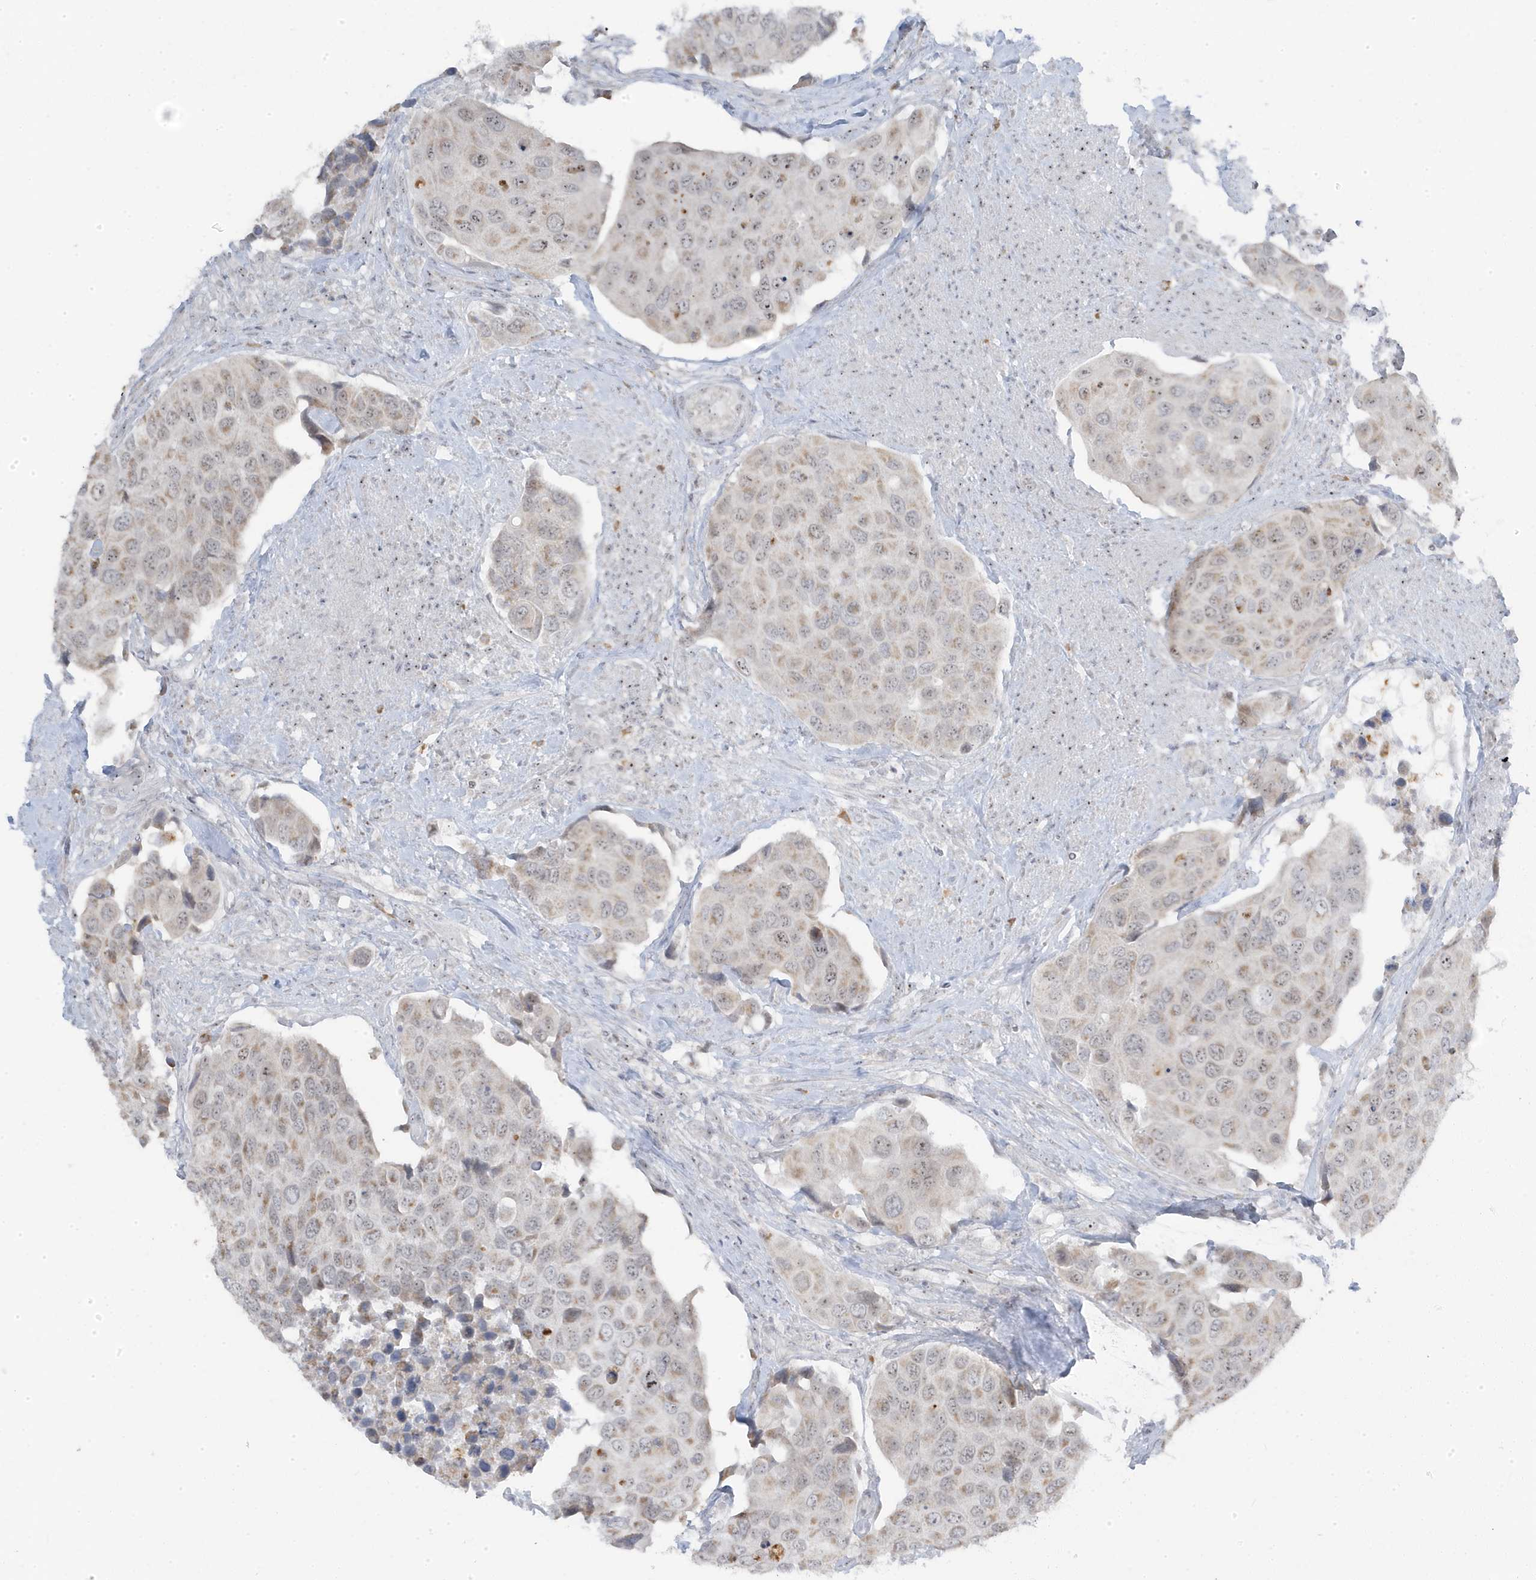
{"staining": {"intensity": "weak", "quantity": "25%-75%", "location": "cytoplasmic/membranous,nuclear"}, "tissue": "urothelial cancer", "cell_type": "Tumor cells", "image_type": "cancer", "snomed": [{"axis": "morphology", "description": "Urothelial carcinoma, High grade"}, {"axis": "topography", "description": "Urinary bladder"}], "caption": "Immunohistochemical staining of high-grade urothelial carcinoma shows low levels of weak cytoplasmic/membranous and nuclear protein expression in approximately 25%-75% of tumor cells.", "gene": "TSEN15", "patient": {"sex": "male", "age": 74}}